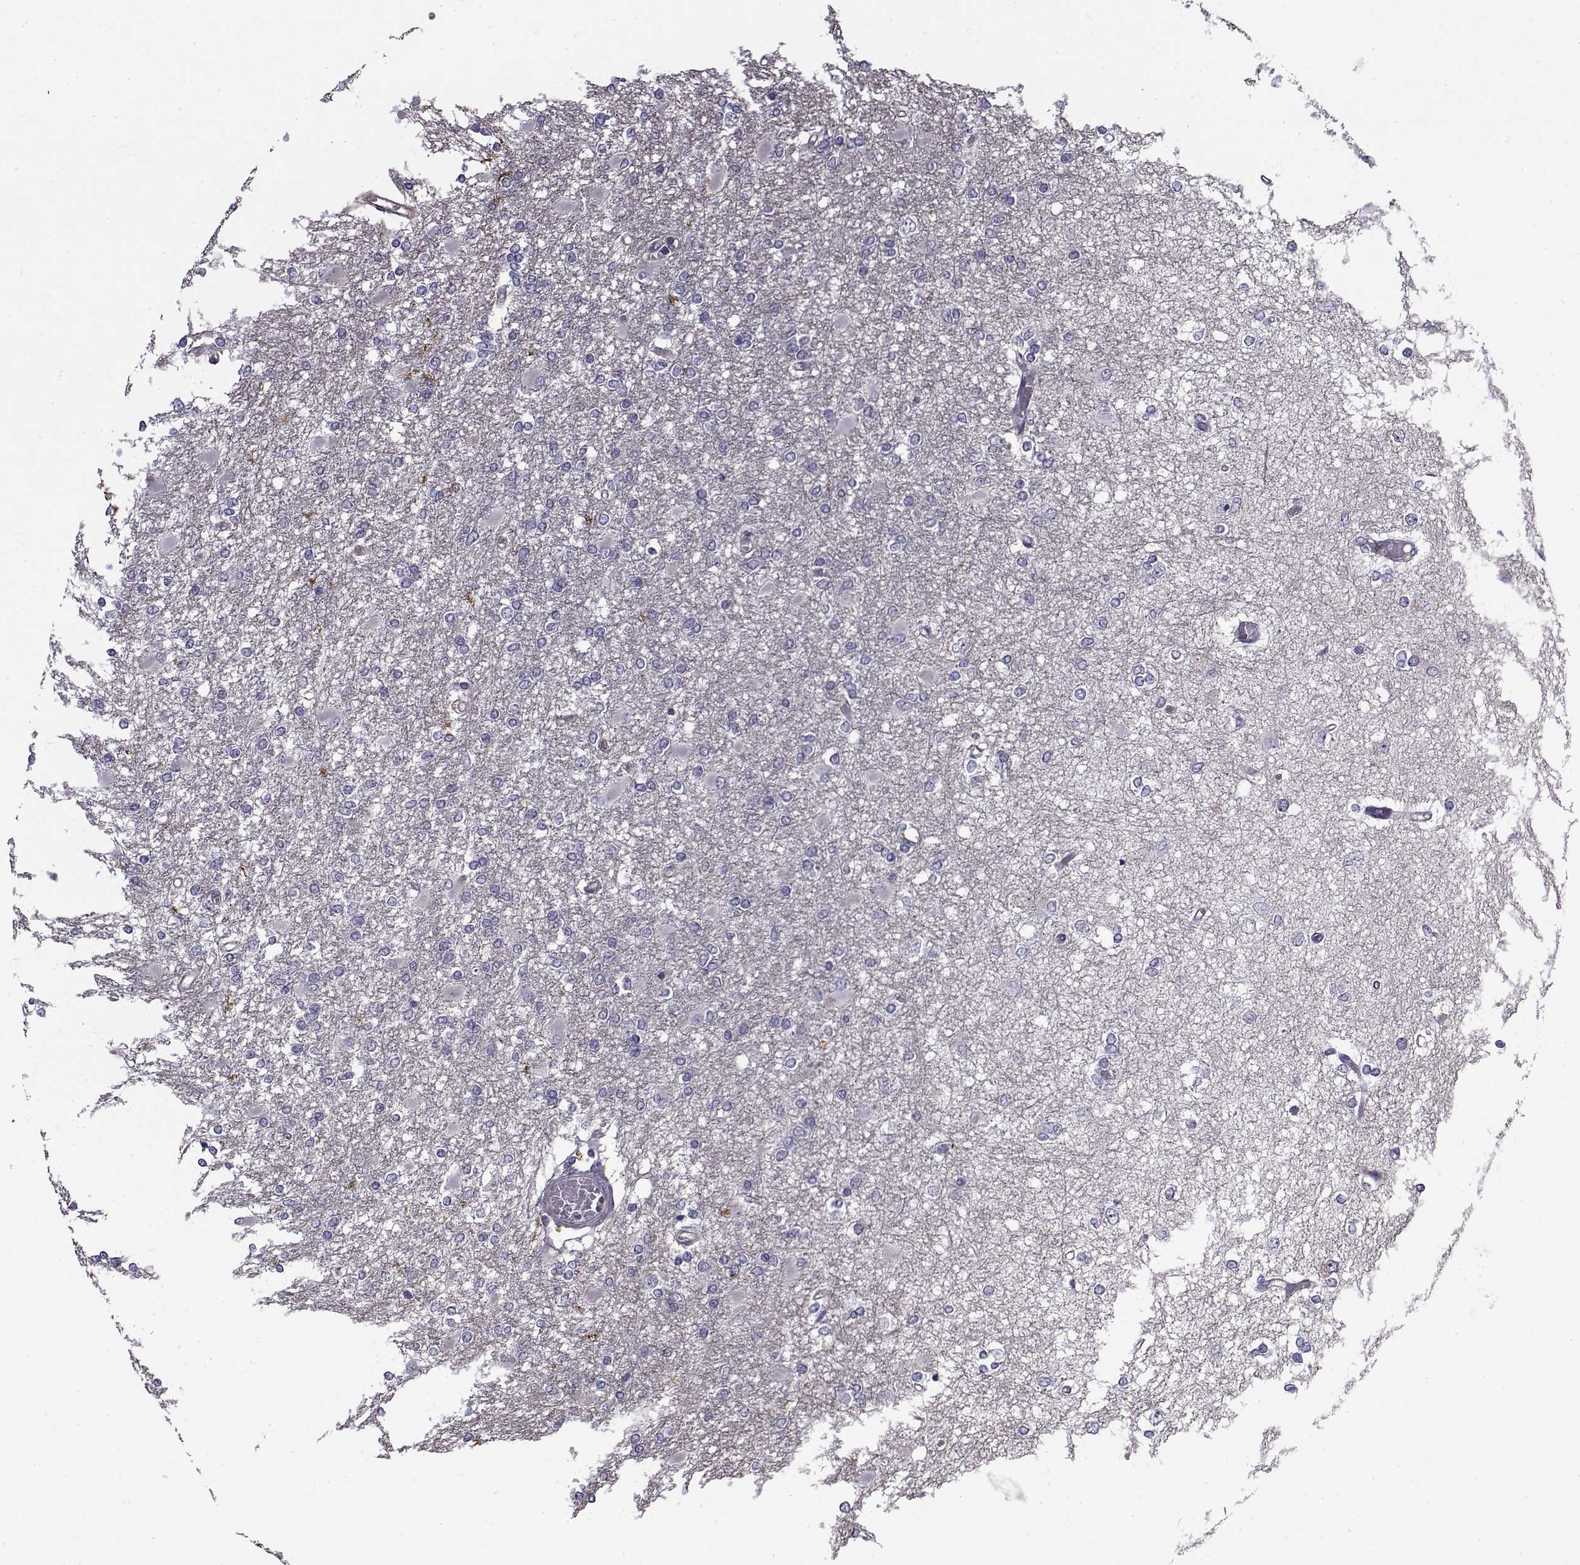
{"staining": {"intensity": "negative", "quantity": "none", "location": "none"}, "tissue": "glioma", "cell_type": "Tumor cells", "image_type": "cancer", "snomed": [{"axis": "morphology", "description": "Glioma, malignant, High grade"}, {"axis": "topography", "description": "Cerebral cortex"}], "caption": "A histopathology image of glioma stained for a protein demonstrates no brown staining in tumor cells.", "gene": "LRRC27", "patient": {"sex": "male", "age": 79}}